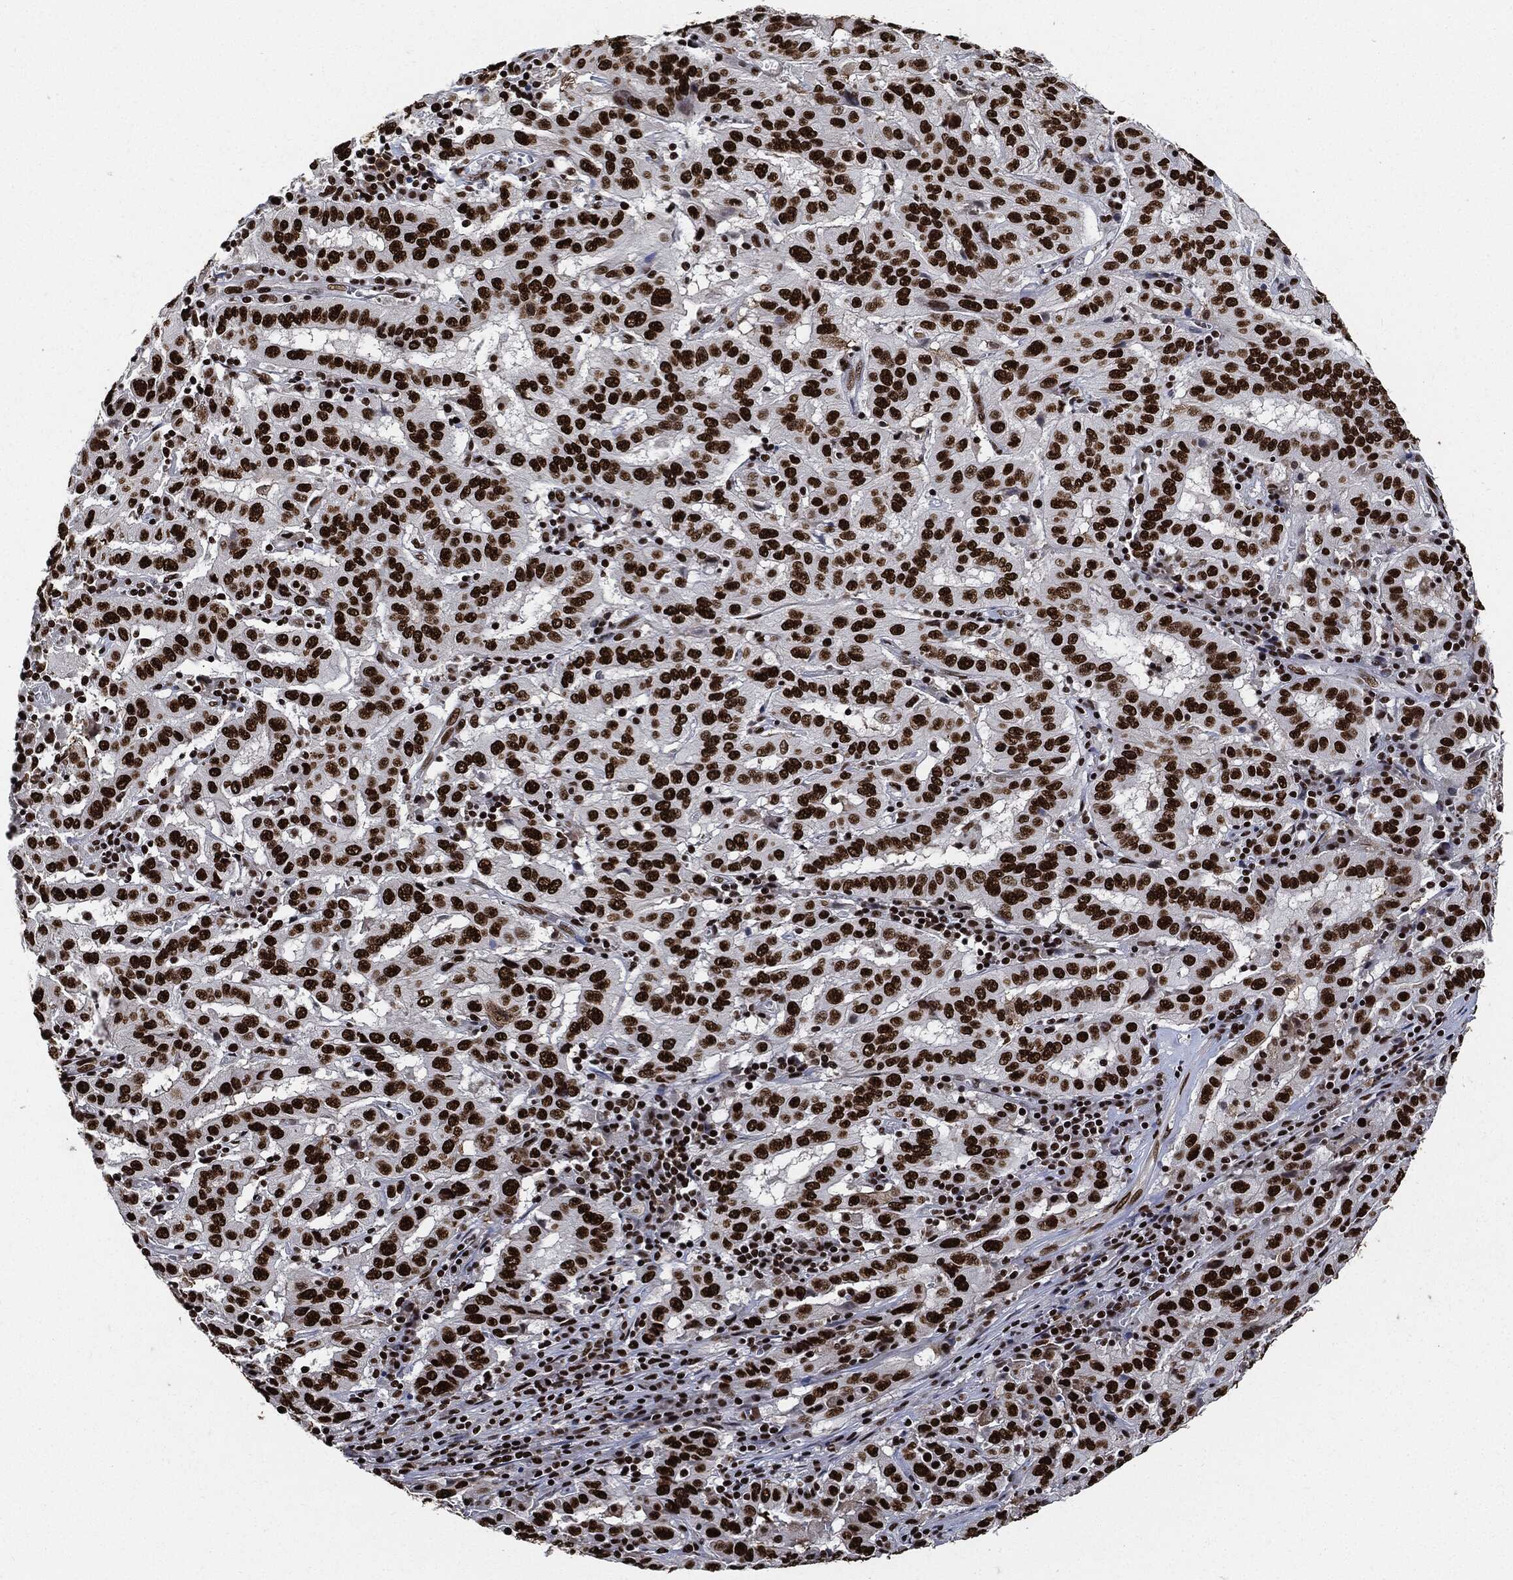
{"staining": {"intensity": "strong", "quantity": ">75%", "location": "nuclear"}, "tissue": "pancreatic cancer", "cell_type": "Tumor cells", "image_type": "cancer", "snomed": [{"axis": "morphology", "description": "Adenocarcinoma, NOS"}, {"axis": "topography", "description": "Pancreas"}], "caption": "Immunohistochemistry image of pancreatic adenocarcinoma stained for a protein (brown), which reveals high levels of strong nuclear expression in approximately >75% of tumor cells.", "gene": "RECQL", "patient": {"sex": "male", "age": 63}}